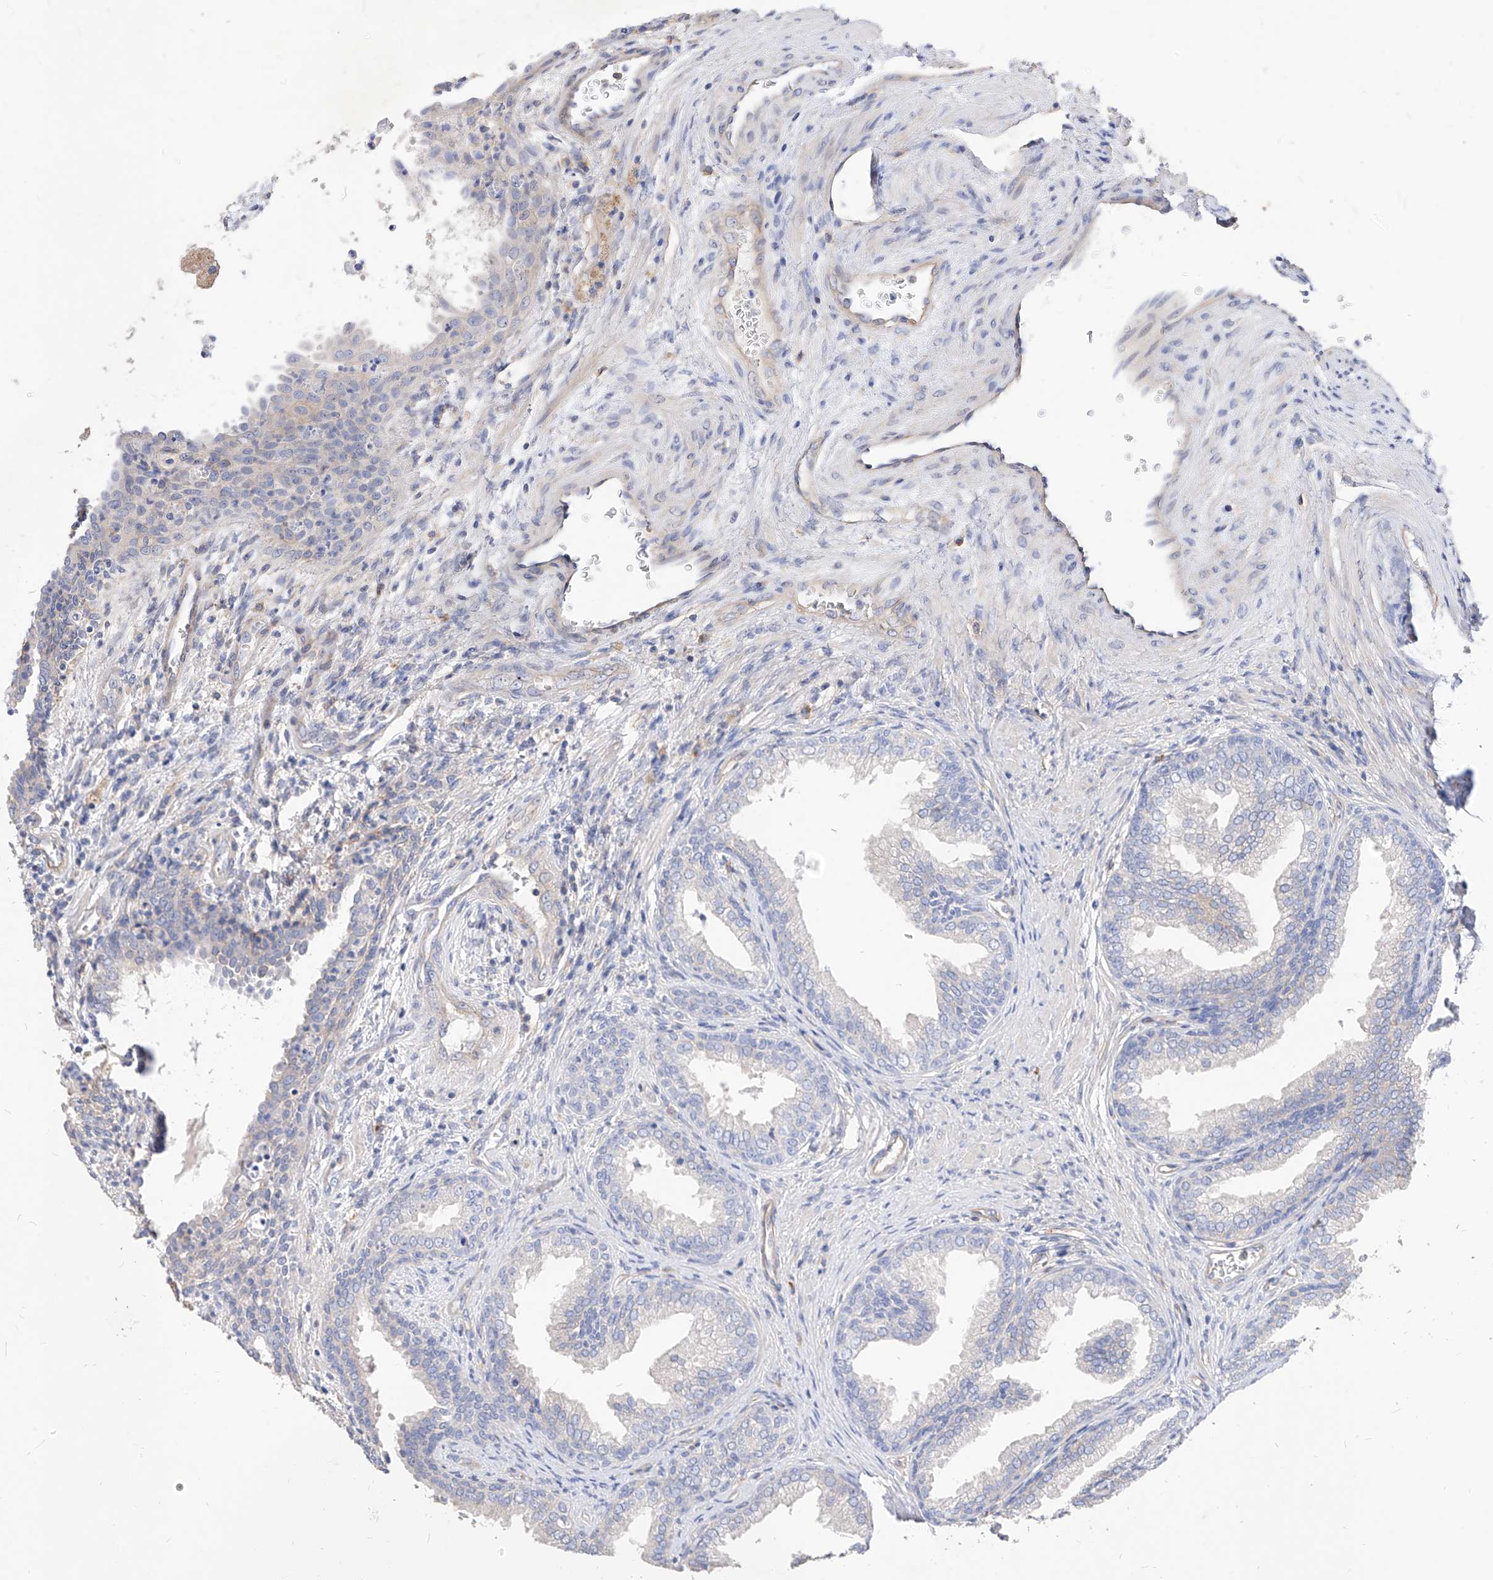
{"staining": {"intensity": "negative", "quantity": "none", "location": "none"}, "tissue": "prostate", "cell_type": "Glandular cells", "image_type": "normal", "snomed": [{"axis": "morphology", "description": "Normal tissue, NOS"}, {"axis": "topography", "description": "Prostate"}], "caption": "A photomicrograph of human prostate is negative for staining in glandular cells. (Brightfield microscopy of DAB (3,3'-diaminobenzidine) IHC at high magnification).", "gene": "SCGB2A1", "patient": {"sex": "male", "age": 76}}